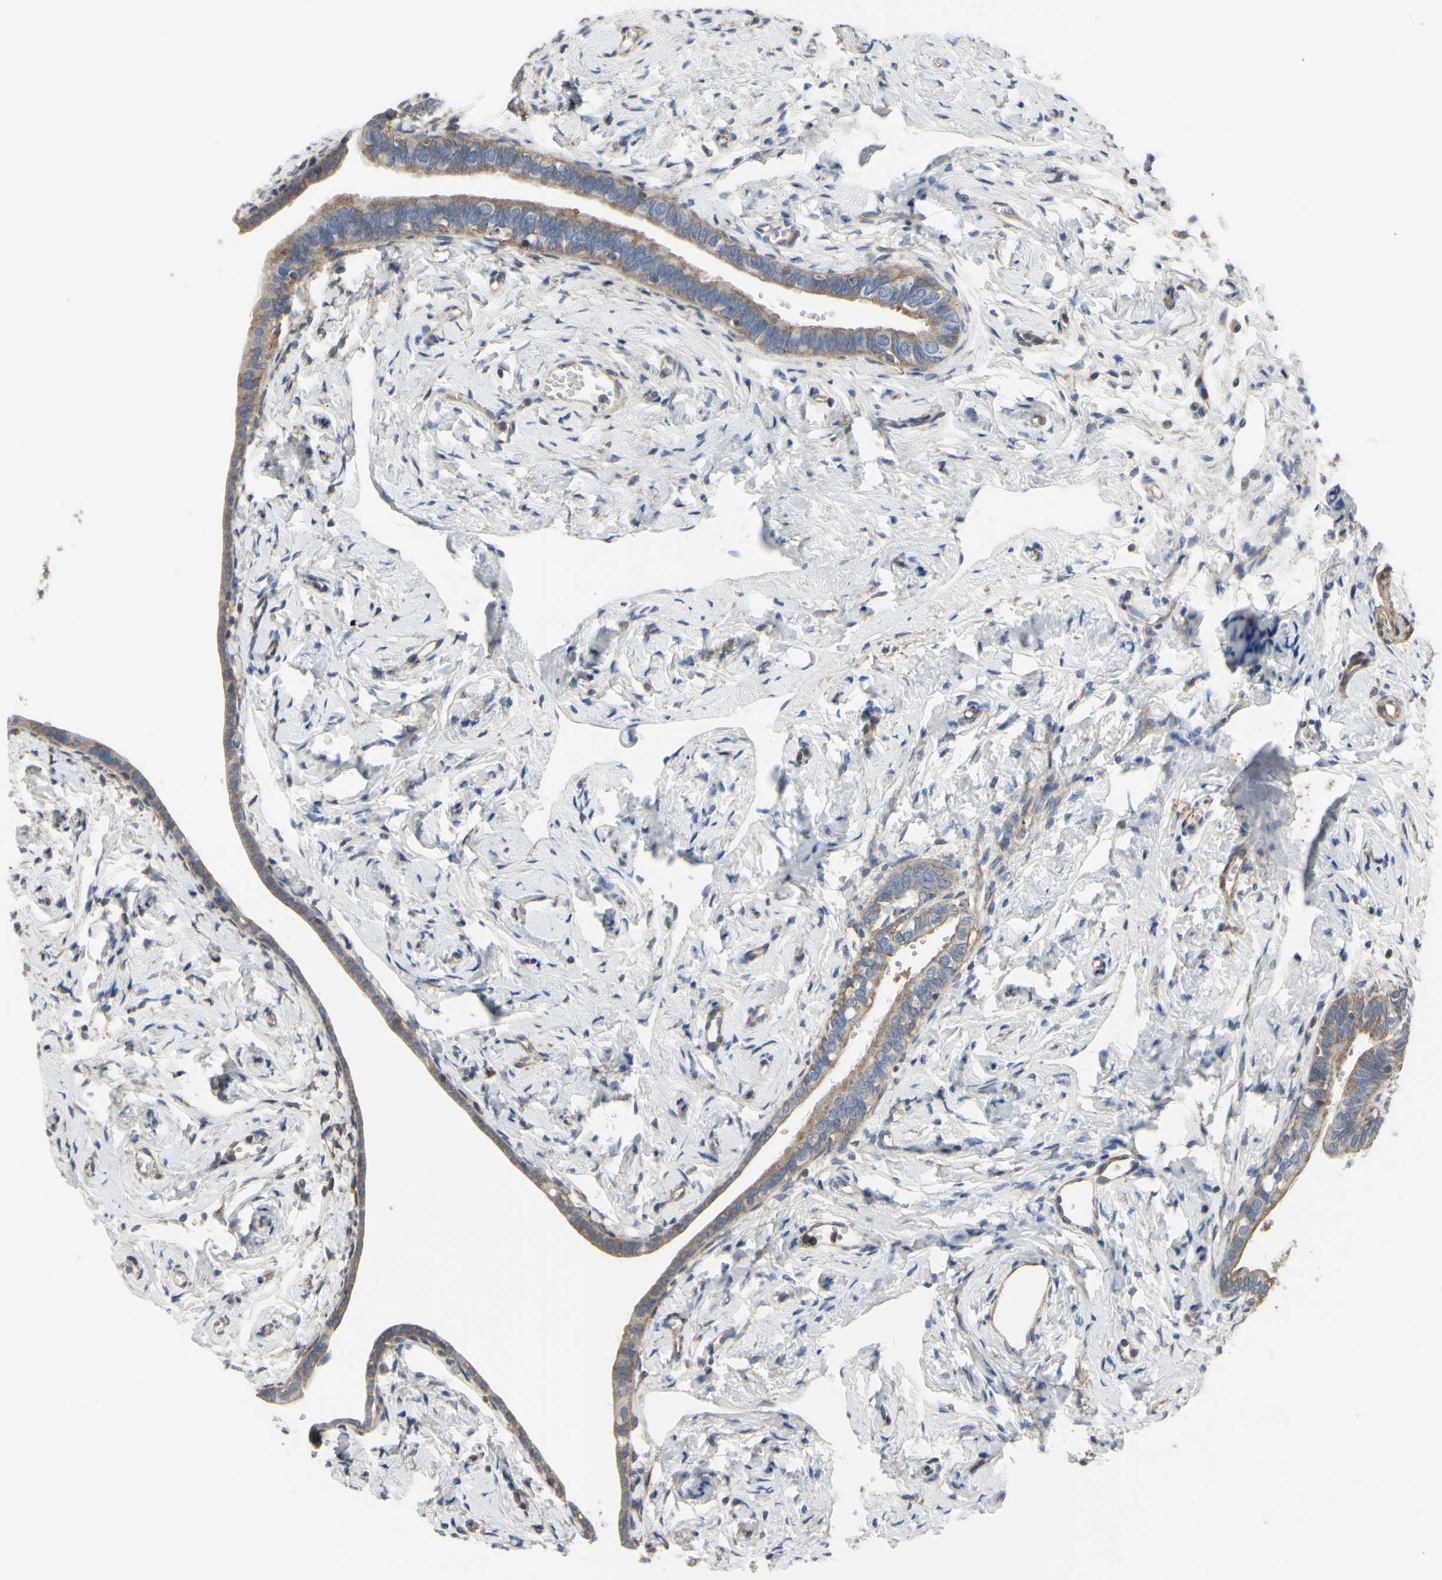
{"staining": {"intensity": "moderate", "quantity": ">75%", "location": "cytoplasmic/membranous"}, "tissue": "fallopian tube", "cell_type": "Glandular cells", "image_type": "normal", "snomed": [{"axis": "morphology", "description": "Normal tissue, NOS"}, {"axis": "topography", "description": "Fallopian tube"}], "caption": "Moderate cytoplasmic/membranous expression is seen in about >75% of glandular cells in benign fallopian tube. (DAB IHC, brown staining for protein, blue staining for nuclei).", "gene": "BECN1", "patient": {"sex": "female", "age": 71}}